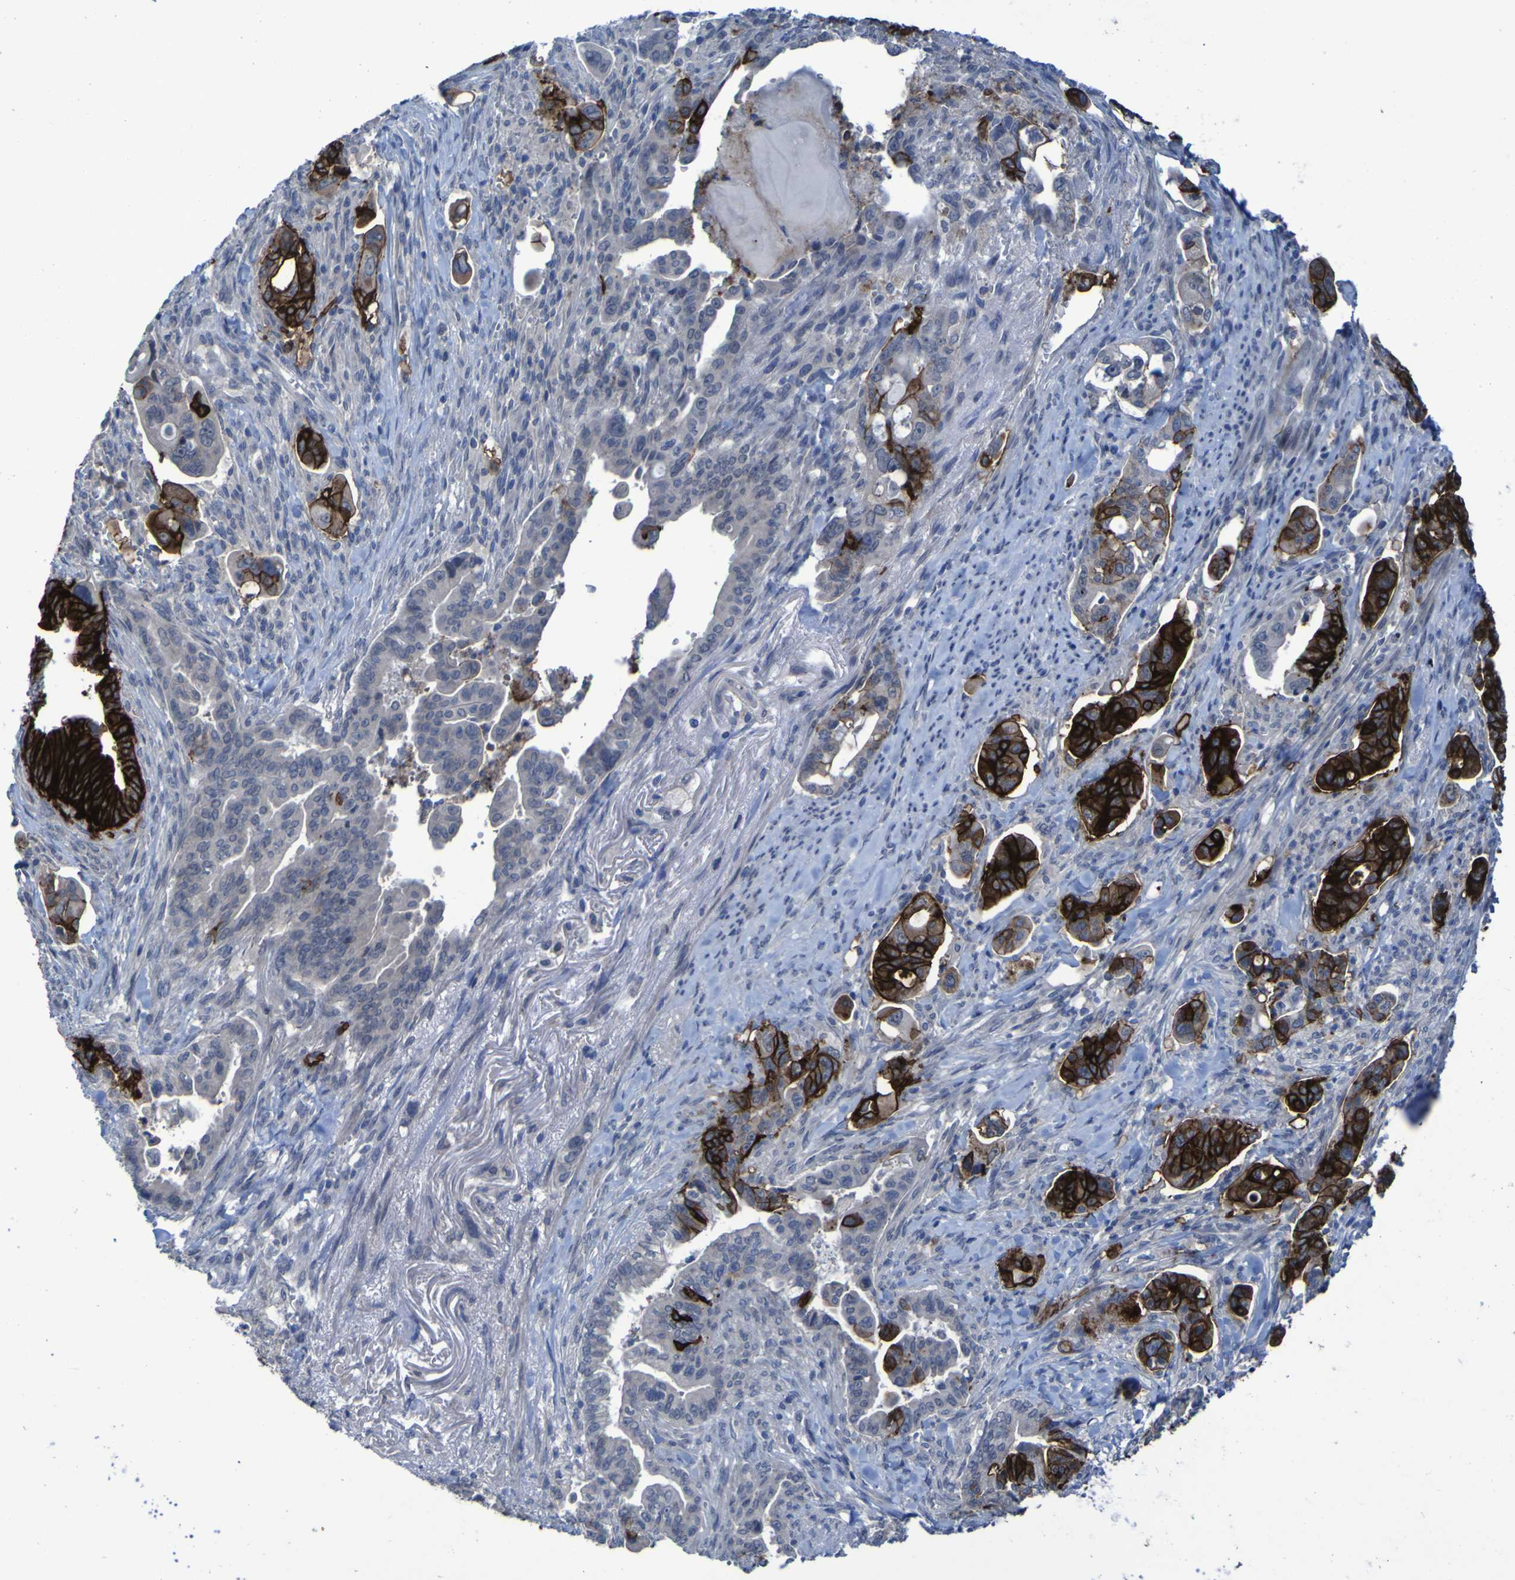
{"staining": {"intensity": "strong", "quantity": "25%-75%", "location": "cytoplasmic/membranous"}, "tissue": "pancreatic cancer", "cell_type": "Tumor cells", "image_type": "cancer", "snomed": [{"axis": "morphology", "description": "Adenocarcinoma, NOS"}, {"axis": "topography", "description": "Pancreas"}], "caption": "There is high levels of strong cytoplasmic/membranous staining in tumor cells of pancreatic adenocarcinoma, as demonstrated by immunohistochemical staining (brown color).", "gene": "CLDN18", "patient": {"sex": "male", "age": 70}}